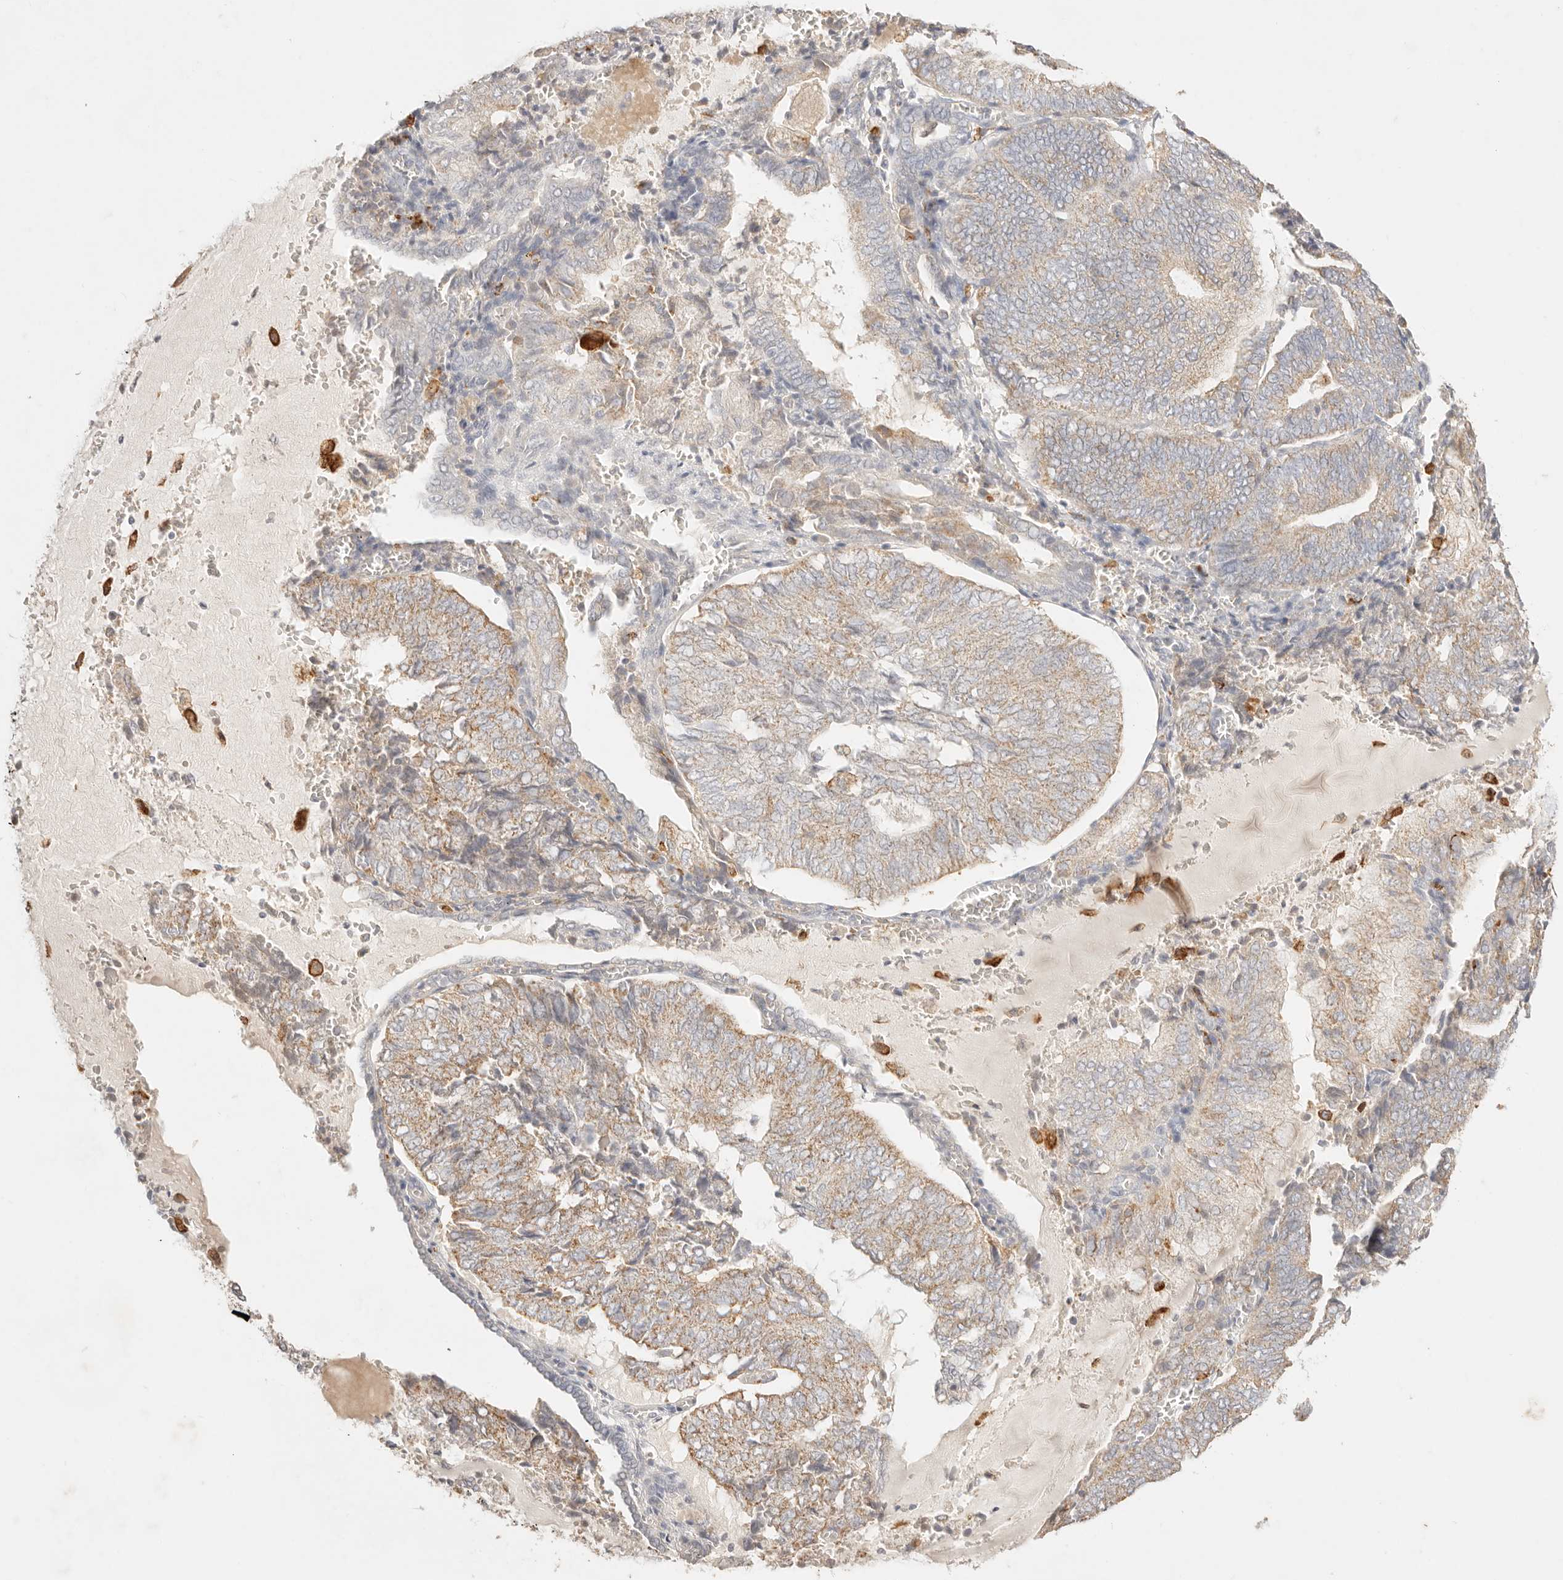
{"staining": {"intensity": "moderate", "quantity": "25%-75%", "location": "cytoplasmic/membranous"}, "tissue": "endometrial cancer", "cell_type": "Tumor cells", "image_type": "cancer", "snomed": [{"axis": "morphology", "description": "Adenocarcinoma, NOS"}, {"axis": "topography", "description": "Endometrium"}], "caption": "High-power microscopy captured an IHC photomicrograph of endometrial cancer, revealing moderate cytoplasmic/membranous staining in about 25%-75% of tumor cells.", "gene": "HK2", "patient": {"sex": "female", "age": 81}}